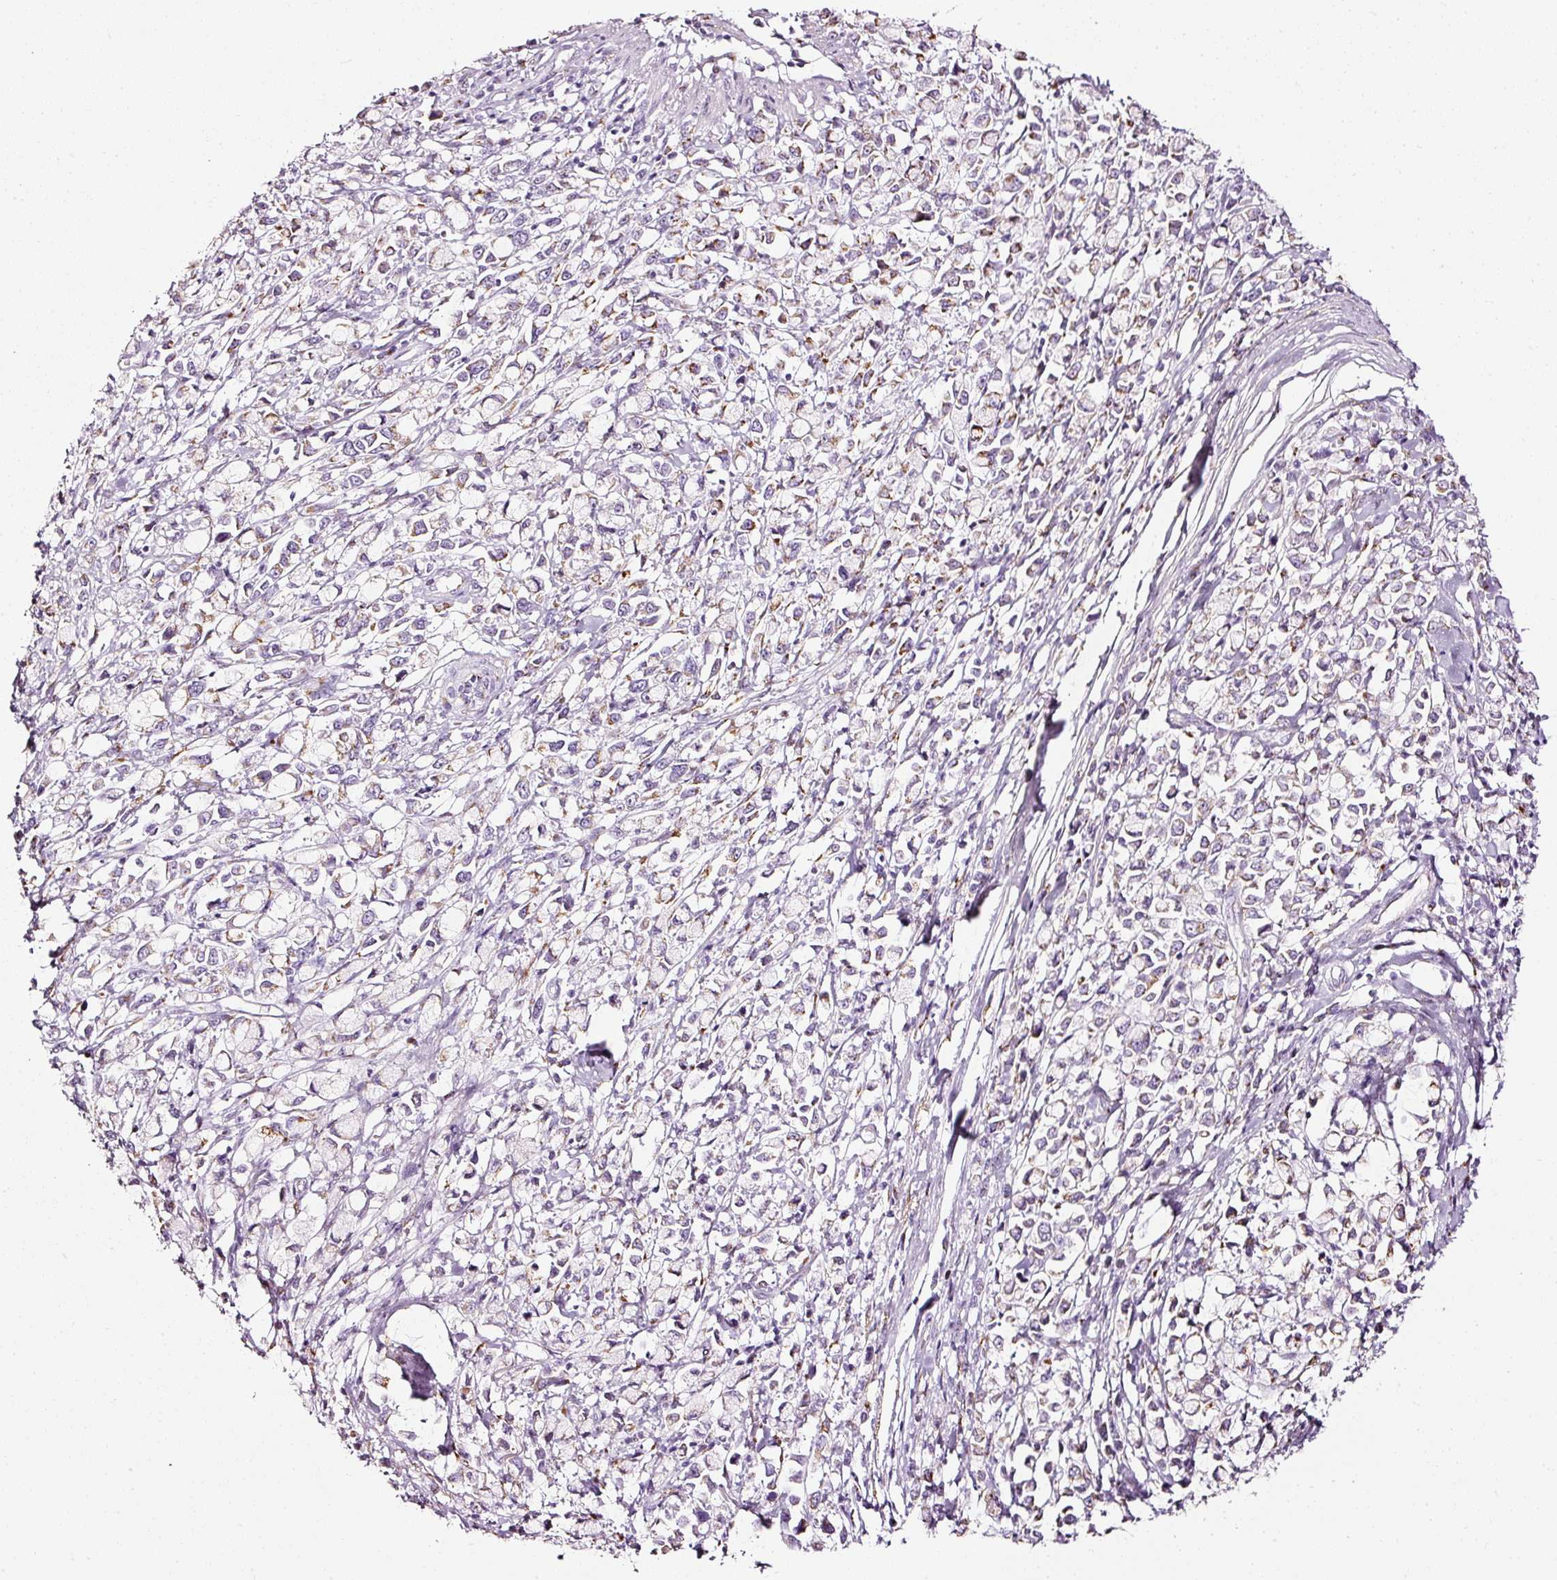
{"staining": {"intensity": "moderate", "quantity": "<25%", "location": "cytoplasmic/membranous"}, "tissue": "stomach cancer", "cell_type": "Tumor cells", "image_type": "cancer", "snomed": [{"axis": "morphology", "description": "Adenocarcinoma, NOS"}, {"axis": "topography", "description": "Stomach"}], "caption": "DAB immunohistochemical staining of human adenocarcinoma (stomach) exhibits moderate cytoplasmic/membranous protein expression in about <25% of tumor cells.", "gene": "SDF4", "patient": {"sex": "female", "age": 81}}